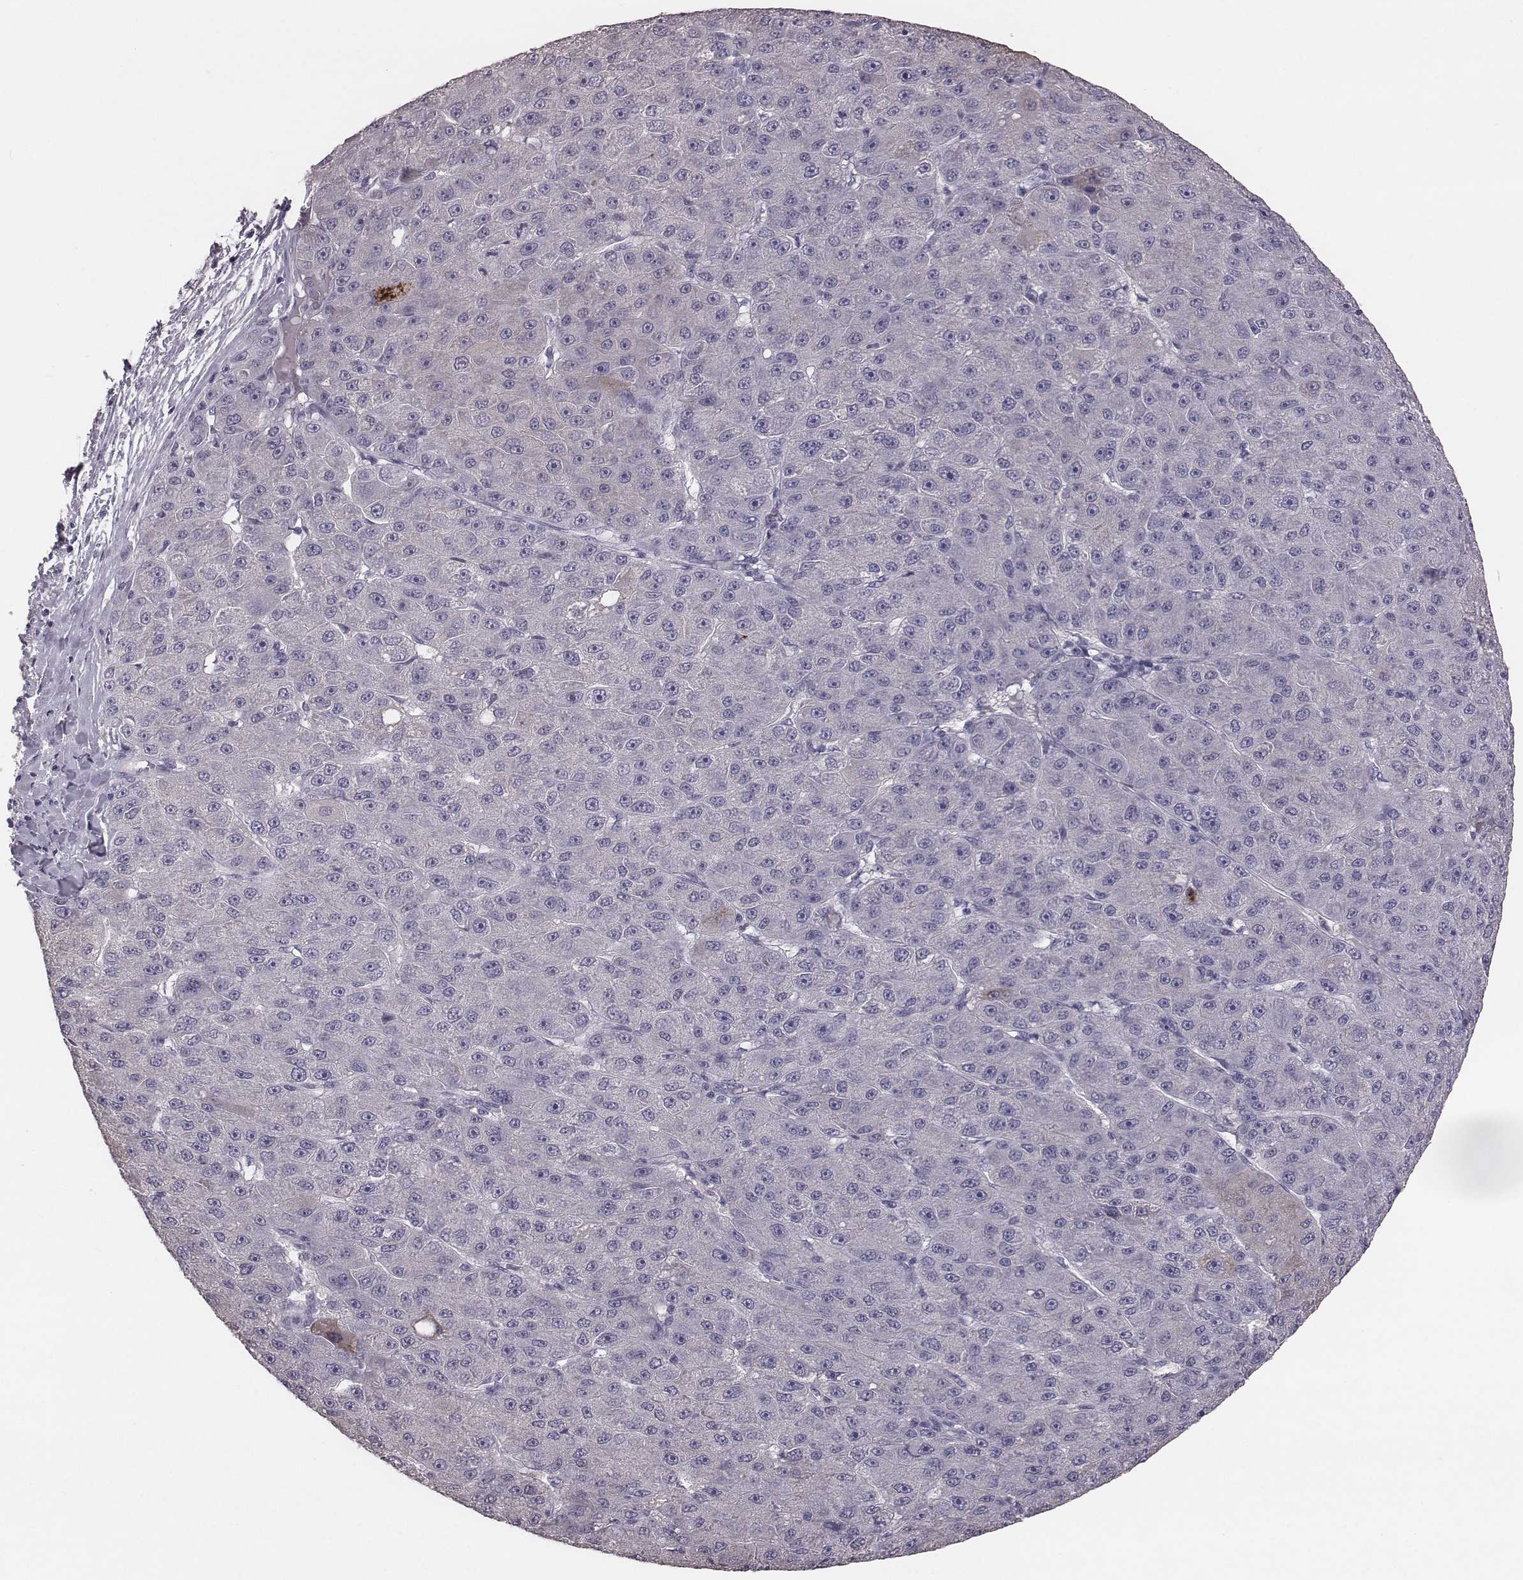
{"staining": {"intensity": "negative", "quantity": "none", "location": "none"}, "tissue": "liver cancer", "cell_type": "Tumor cells", "image_type": "cancer", "snomed": [{"axis": "morphology", "description": "Carcinoma, Hepatocellular, NOS"}, {"axis": "topography", "description": "Liver"}], "caption": "Tumor cells are negative for brown protein staining in liver hepatocellular carcinoma. (DAB immunohistochemistry (IHC) with hematoxylin counter stain).", "gene": "SMIM24", "patient": {"sex": "male", "age": 67}}